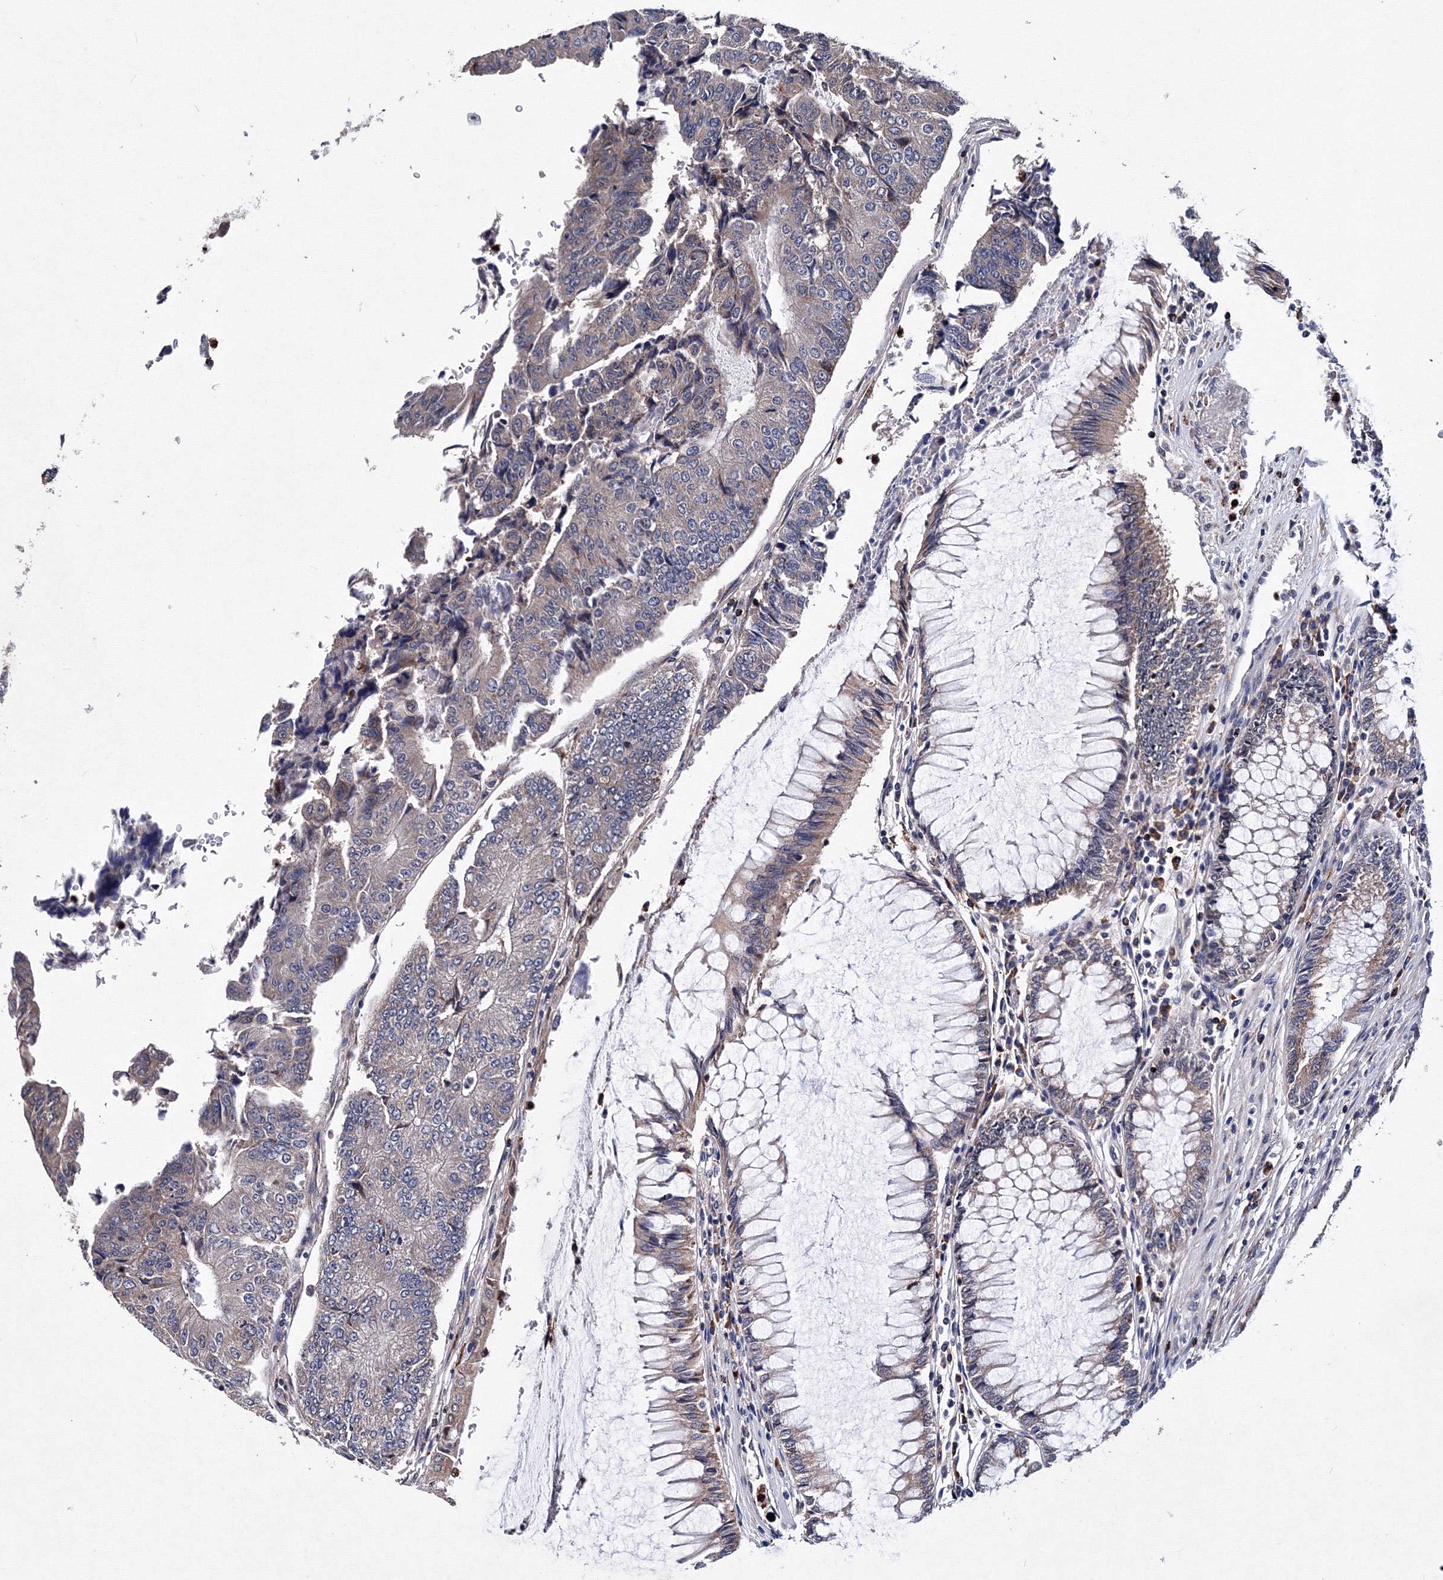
{"staining": {"intensity": "weak", "quantity": ">75%", "location": "cytoplasmic/membranous"}, "tissue": "colorectal cancer", "cell_type": "Tumor cells", "image_type": "cancer", "snomed": [{"axis": "morphology", "description": "Adenocarcinoma, NOS"}, {"axis": "topography", "description": "Colon"}], "caption": "Immunohistochemical staining of colorectal cancer (adenocarcinoma) displays weak cytoplasmic/membranous protein staining in about >75% of tumor cells. Immunohistochemistry (ihc) stains the protein in brown and the nuclei are stained blue.", "gene": "PHYKPL", "patient": {"sex": "female", "age": 67}}